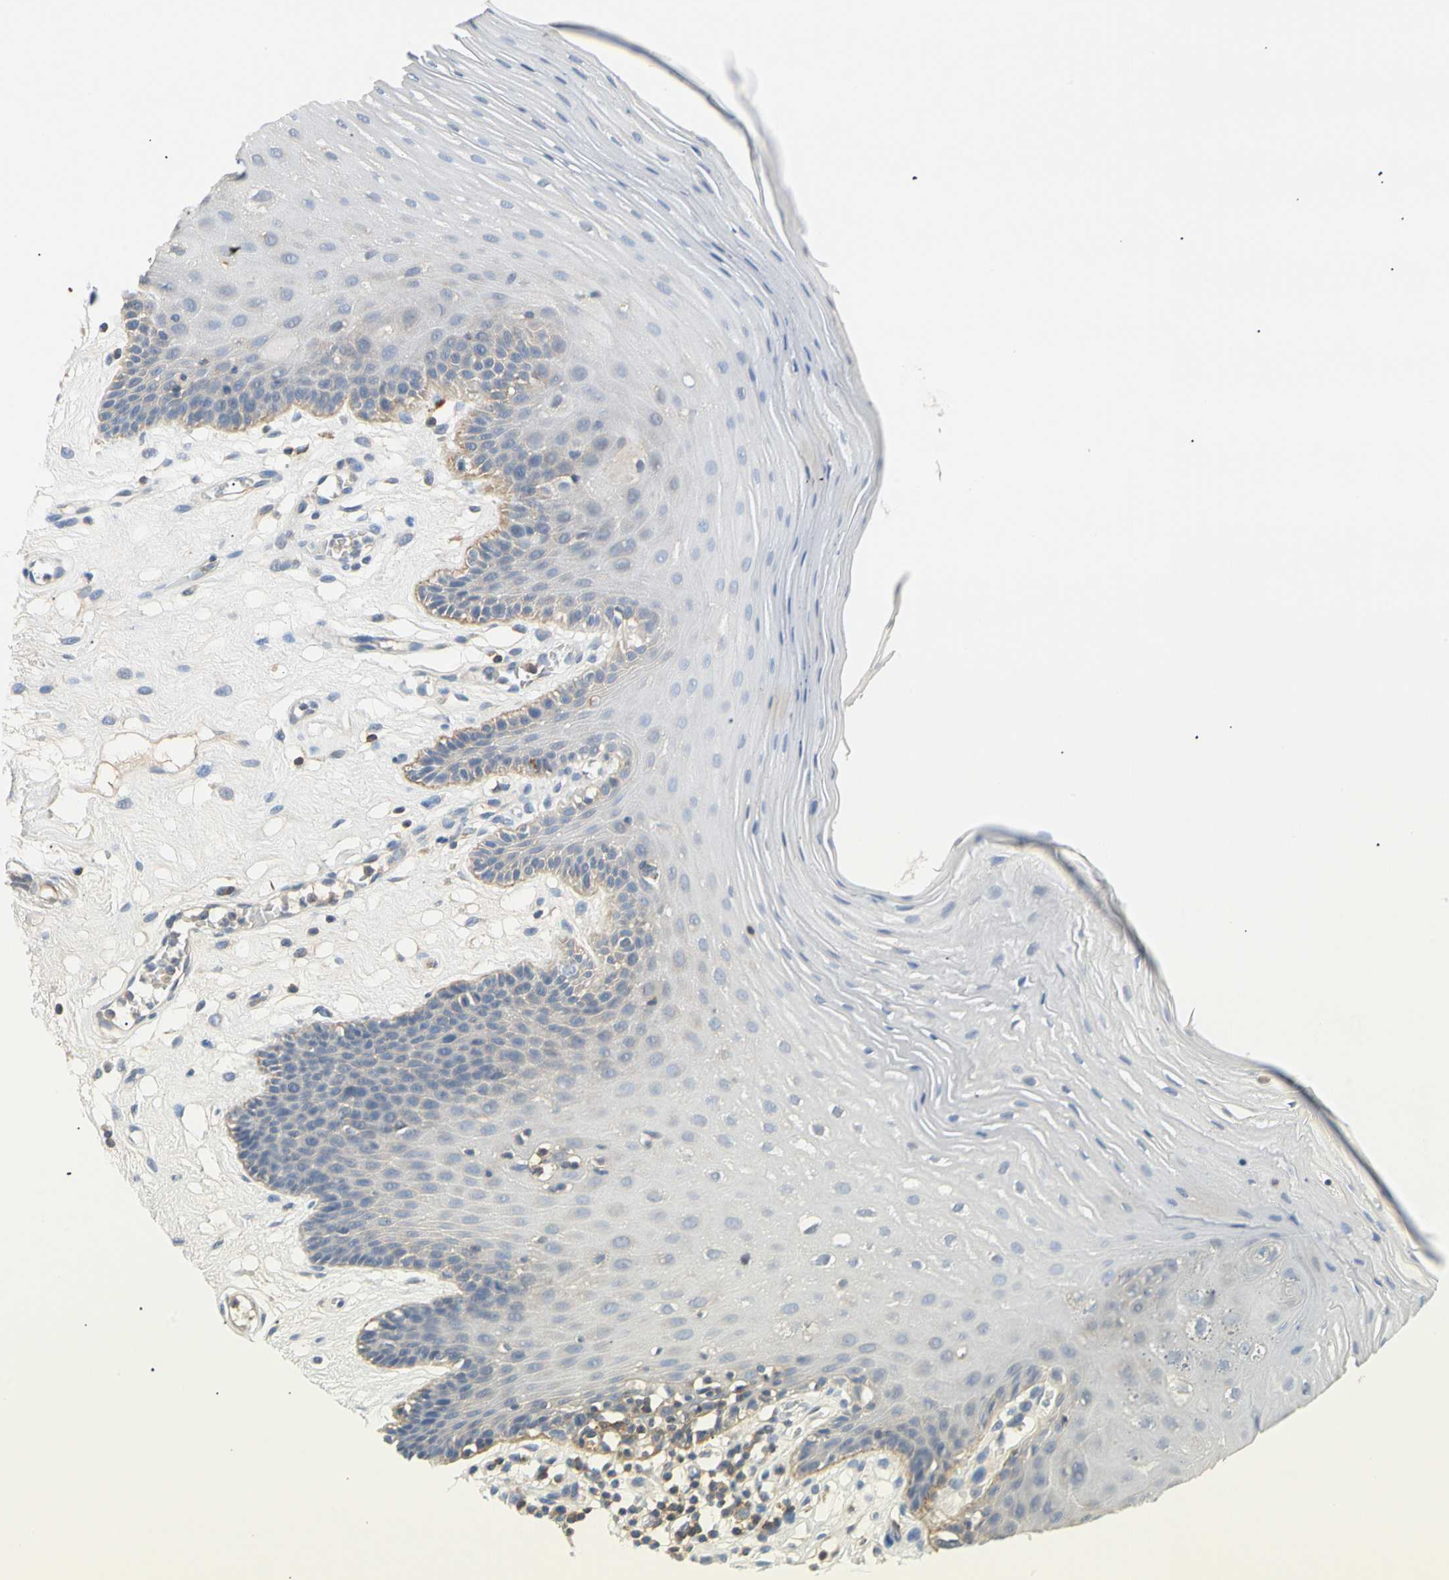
{"staining": {"intensity": "weak", "quantity": "<25%", "location": "cytoplasmic/membranous"}, "tissue": "oral mucosa", "cell_type": "Squamous epithelial cells", "image_type": "normal", "snomed": [{"axis": "morphology", "description": "Normal tissue, NOS"}, {"axis": "morphology", "description": "Squamous cell carcinoma, NOS"}, {"axis": "topography", "description": "Skeletal muscle"}, {"axis": "topography", "description": "Oral tissue"}, {"axis": "topography", "description": "Head-Neck"}], "caption": "This micrograph is of benign oral mucosa stained with immunohistochemistry to label a protein in brown with the nuclei are counter-stained blue. There is no expression in squamous epithelial cells. (DAB (3,3'-diaminobenzidine) IHC visualized using brightfield microscopy, high magnification).", "gene": "TNFRSF18", "patient": {"sex": "male", "age": 71}}